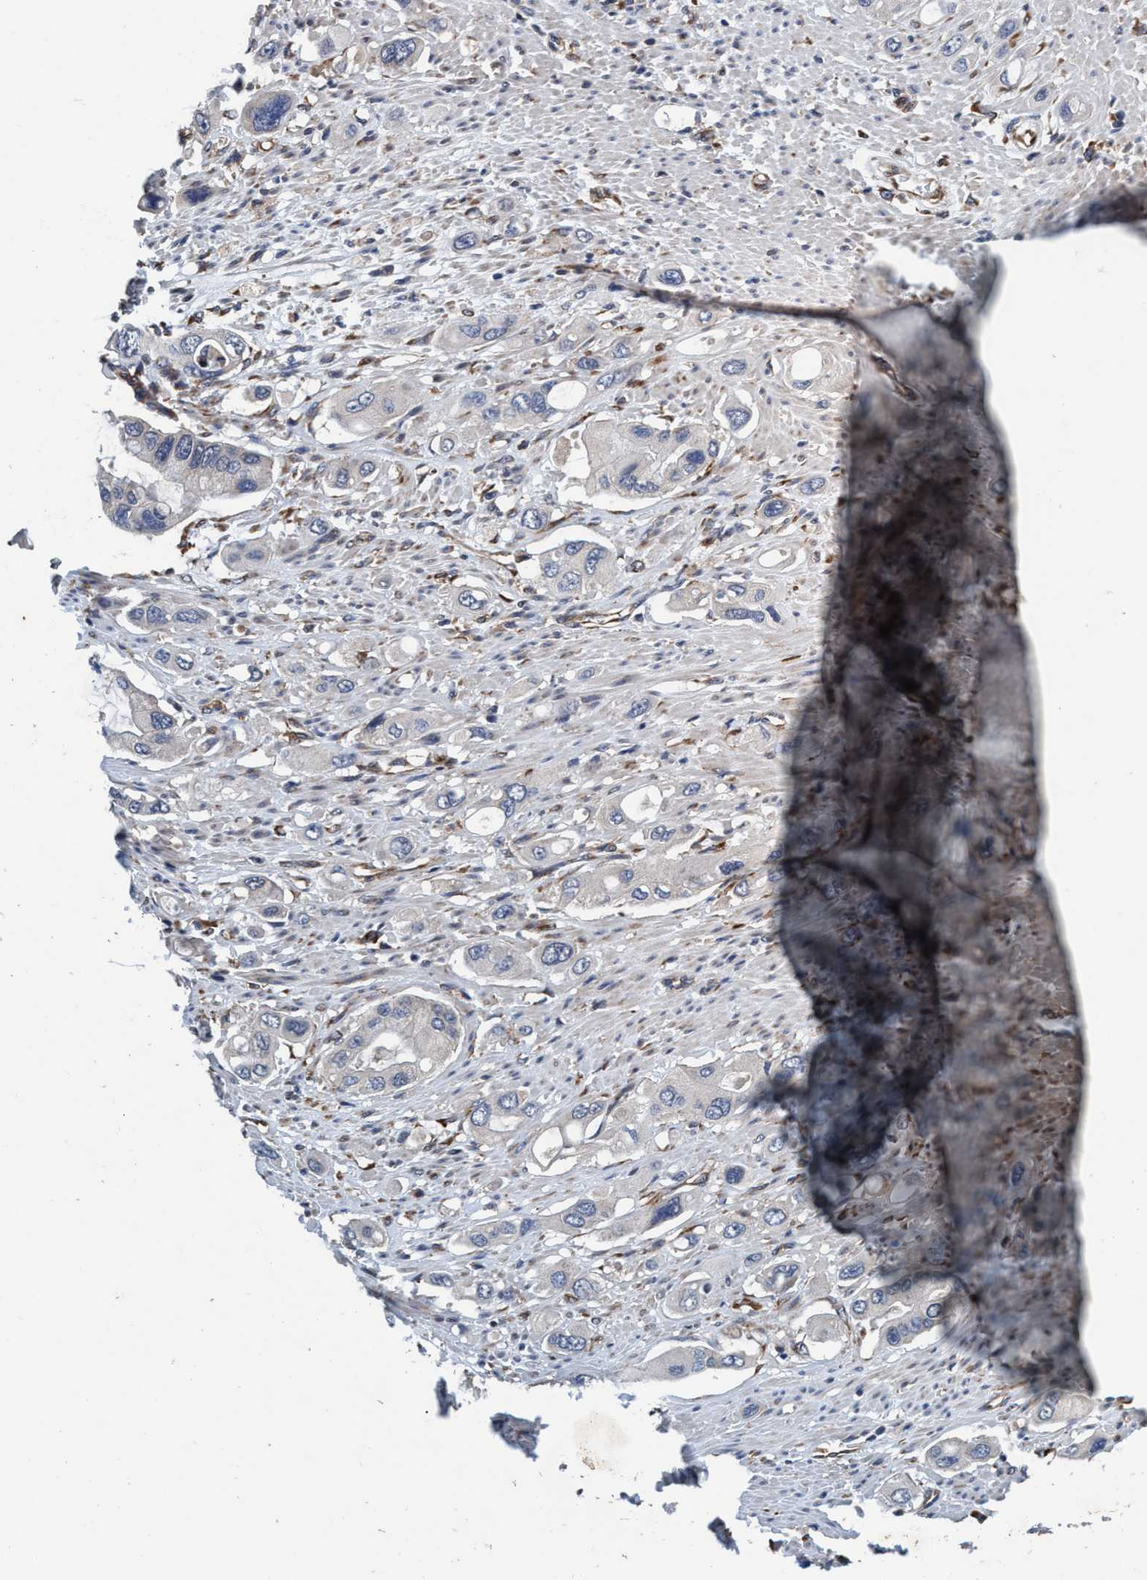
{"staining": {"intensity": "negative", "quantity": "none", "location": "none"}, "tissue": "pancreatic cancer", "cell_type": "Tumor cells", "image_type": "cancer", "snomed": [{"axis": "morphology", "description": "Adenocarcinoma, NOS"}, {"axis": "topography", "description": "Pancreas"}], "caption": "Adenocarcinoma (pancreatic) was stained to show a protein in brown. There is no significant expression in tumor cells.", "gene": "ENDOG", "patient": {"sex": "female", "age": 56}}